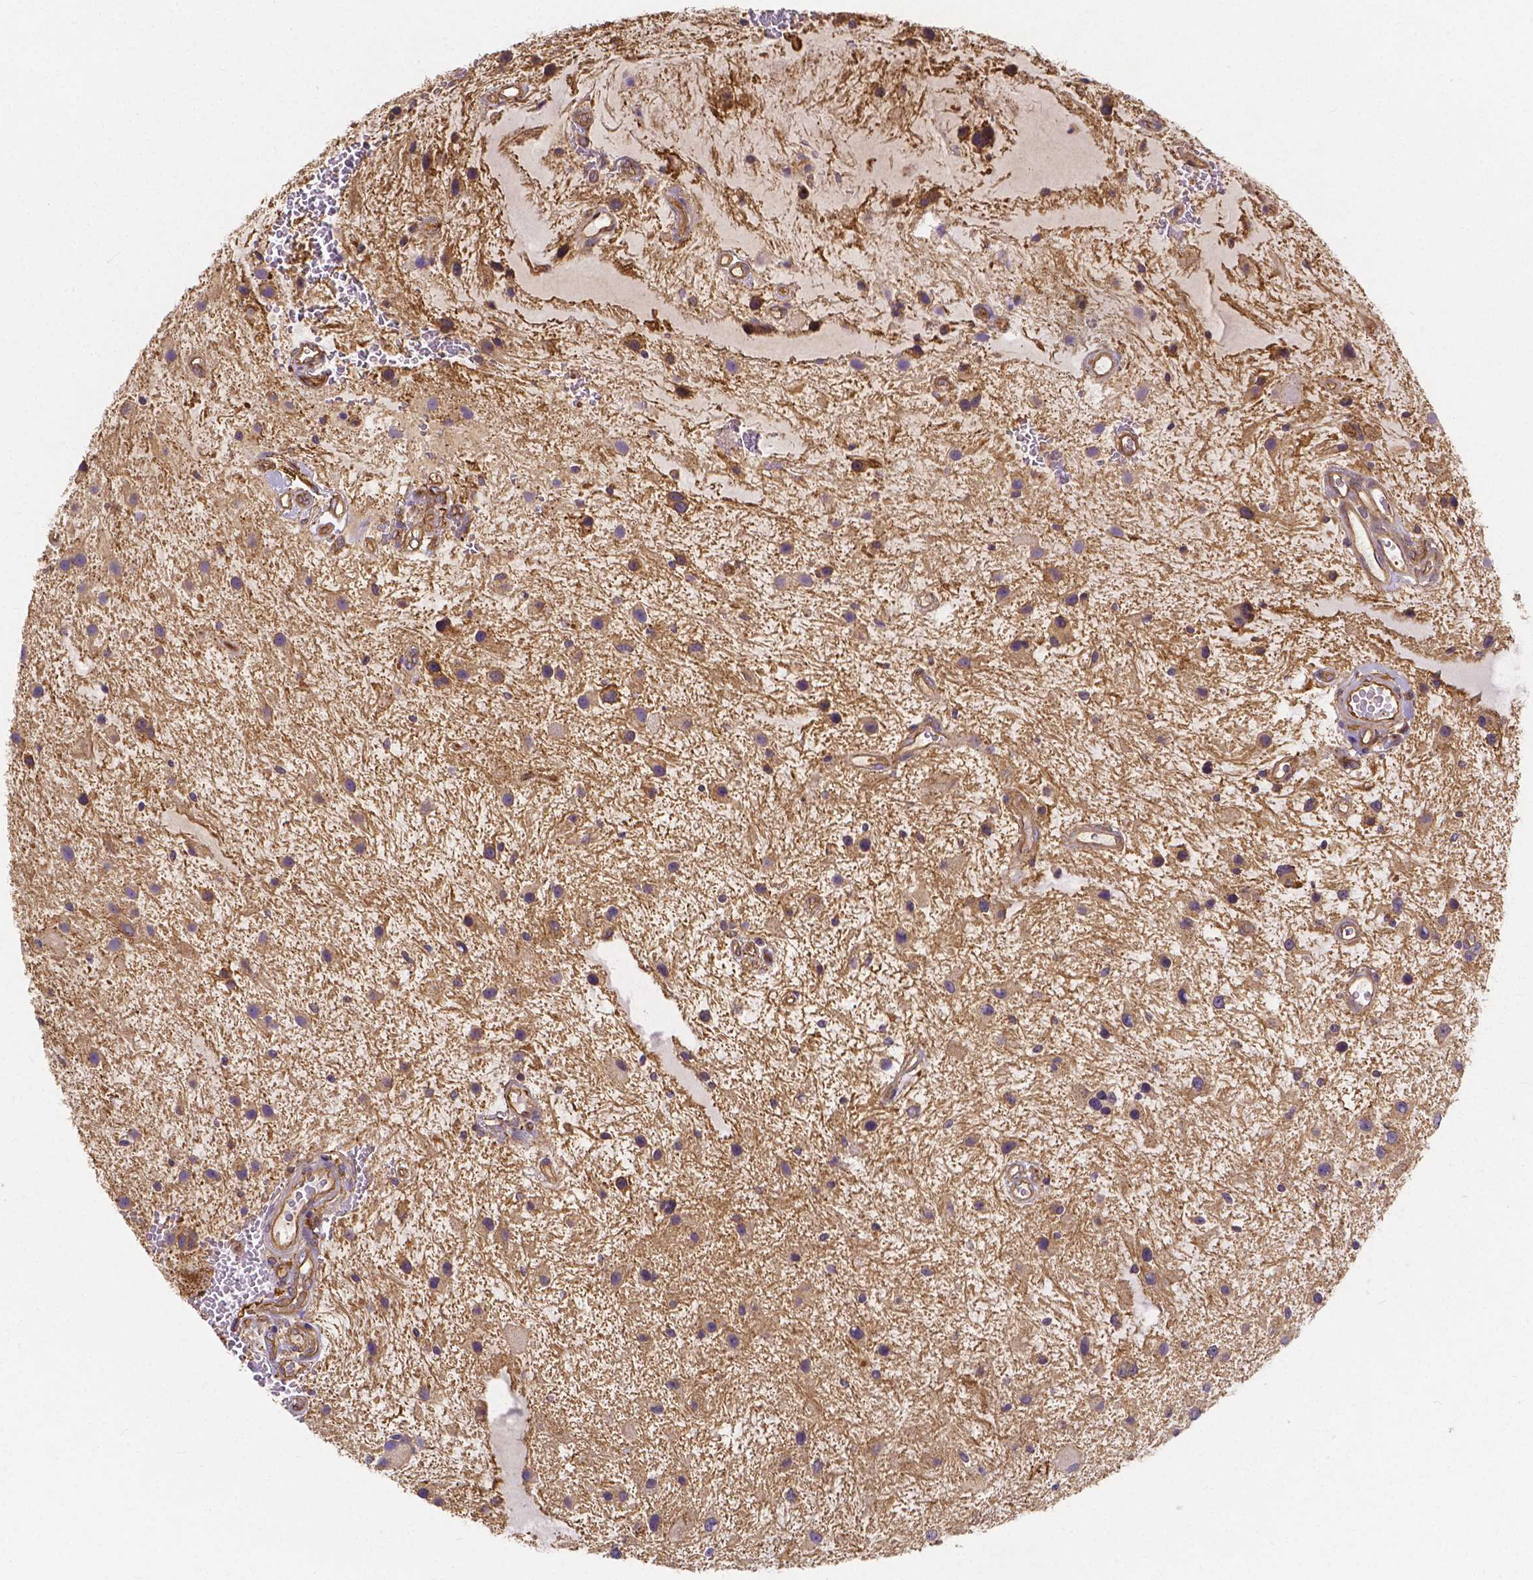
{"staining": {"intensity": "moderate", "quantity": ">75%", "location": "cytoplasmic/membranous"}, "tissue": "glioma", "cell_type": "Tumor cells", "image_type": "cancer", "snomed": [{"axis": "morphology", "description": "Glioma, malignant, Low grade"}, {"axis": "topography", "description": "Cerebellum"}], "caption": "Immunohistochemical staining of glioma reveals medium levels of moderate cytoplasmic/membranous protein positivity in approximately >75% of tumor cells.", "gene": "CLINT1", "patient": {"sex": "female", "age": 14}}